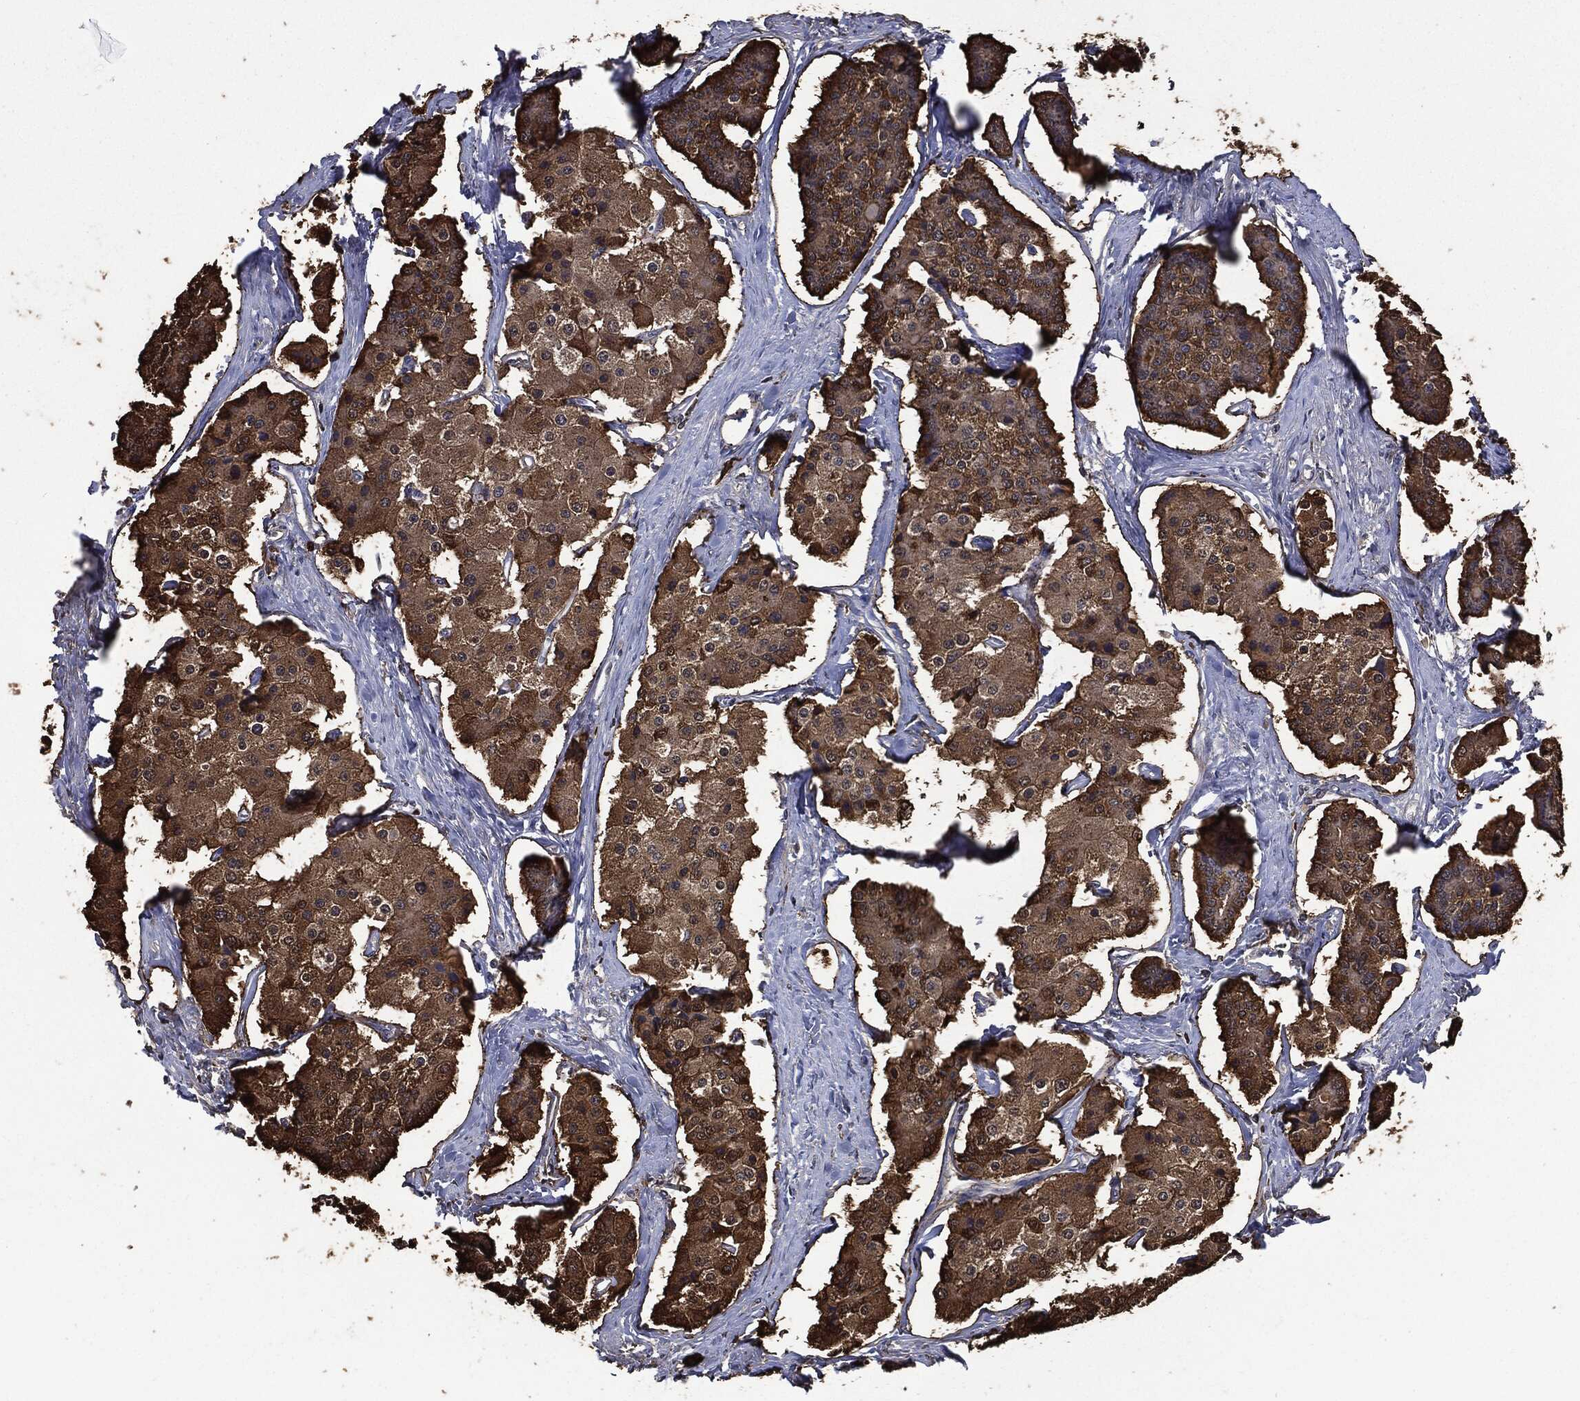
{"staining": {"intensity": "strong", "quantity": ">75%", "location": "cytoplasmic/membranous"}, "tissue": "carcinoid", "cell_type": "Tumor cells", "image_type": "cancer", "snomed": [{"axis": "morphology", "description": "Carcinoid, malignant, NOS"}, {"axis": "topography", "description": "Small intestine"}], "caption": "Immunohistochemistry (IHC) of human carcinoid demonstrates high levels of strong cytoplasmic/membranous expression in about >75% of tumor cells.", "gene": "S100A9", "patient": {"sex": "female", "age": 65}}